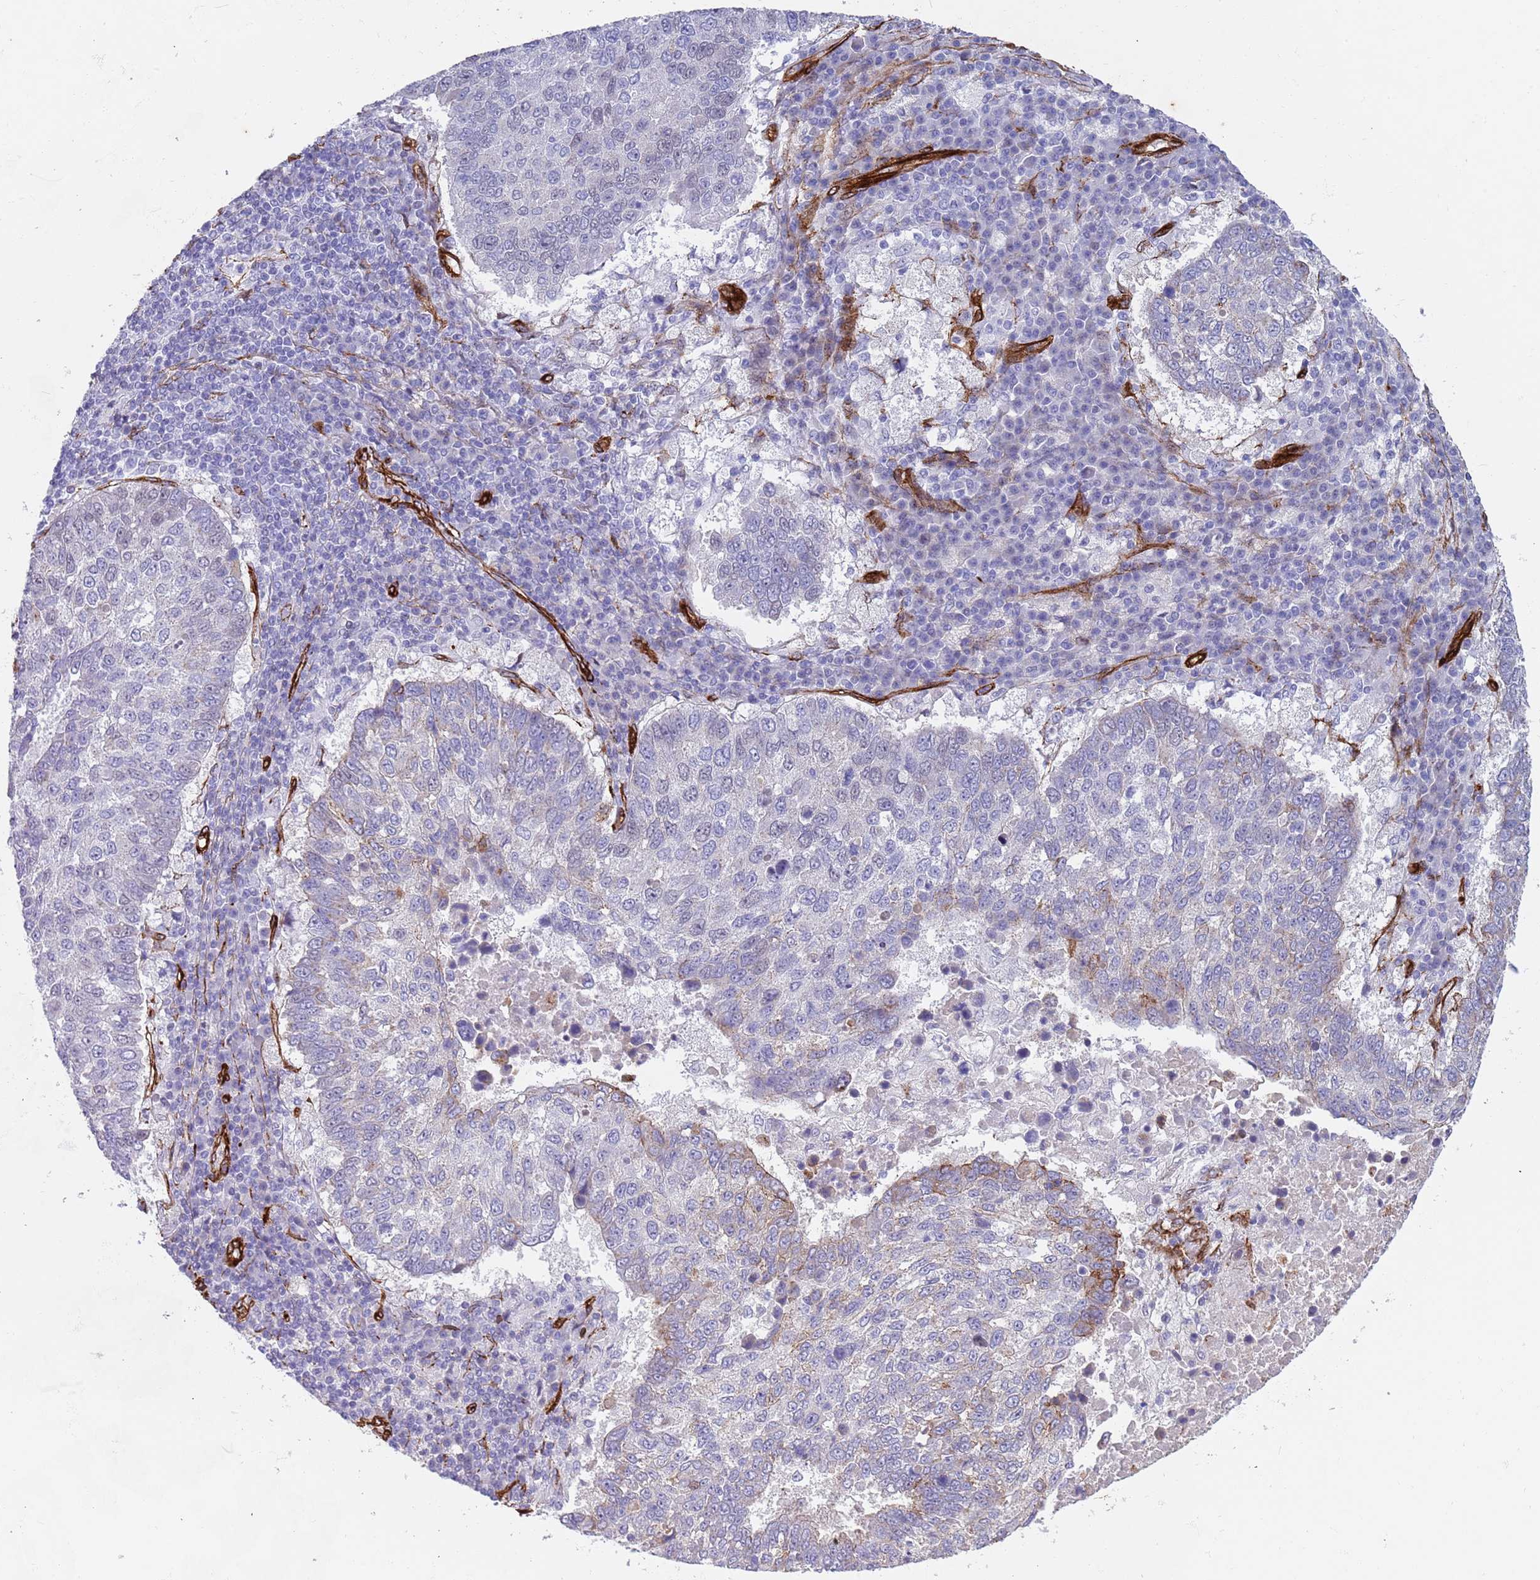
{"staining": {"intensity": "moderate", "quantity": "<25%", "location": "cytoplasmic/membranous"}, "tissue": "lung cancer", "cell_type": "Tumor cells", "image_type": "cancer", "snomed": [{"axis": "morphology", "description": "Squamous cell carcinoma, NOS"}, {"axis": "topography", "description": "Lung"}], "caption": "An immunohistochemistry photomicrograph of neoplastic tissue is shown. Protein staining in brown highlights moderate cytoplasmic/membranous positivity in lung cancer (squamous cell carcinoma) within tumor cells.", "gene": "CAV2", "patient": {"sex": "male", "age": 73}}